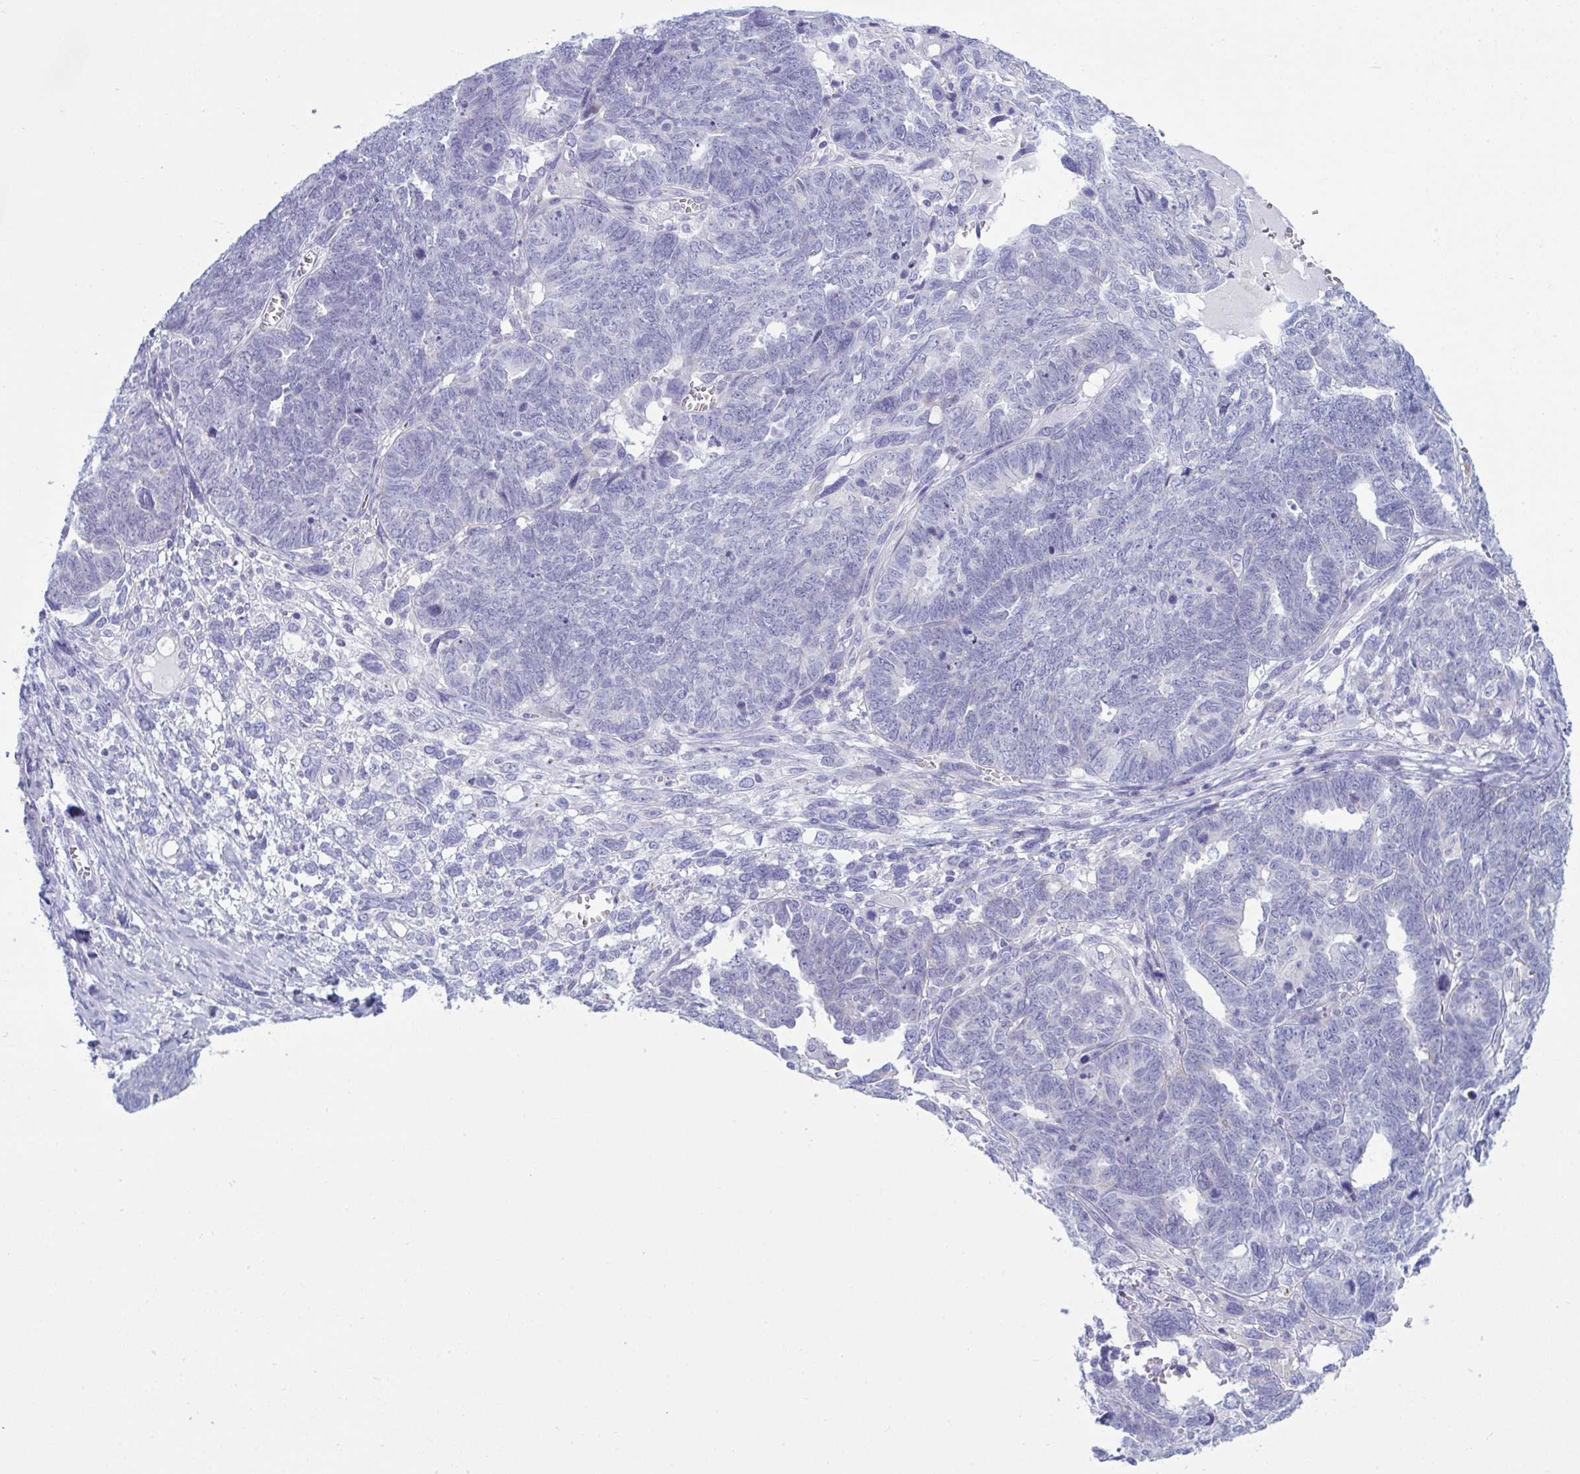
{"staining": {"intensity": "negative", "quantity": "none", "location": "none"}, "tissue": "ovarian cancer", "cell_type": "Tumor cells", "image_type": "cancer", "snomed": [{"axis": "morphology", "description": "Cystadenocarcinoma, serous, NOS"}, {"axis": "topography", "description": "Ovary"}], "caption": "There is no significant positivity in tumor cells of ovarian cancer (serous cystadenocarcinoma).", "gene": "BBS1", "patient": {"sex": "female", "age": 79}}